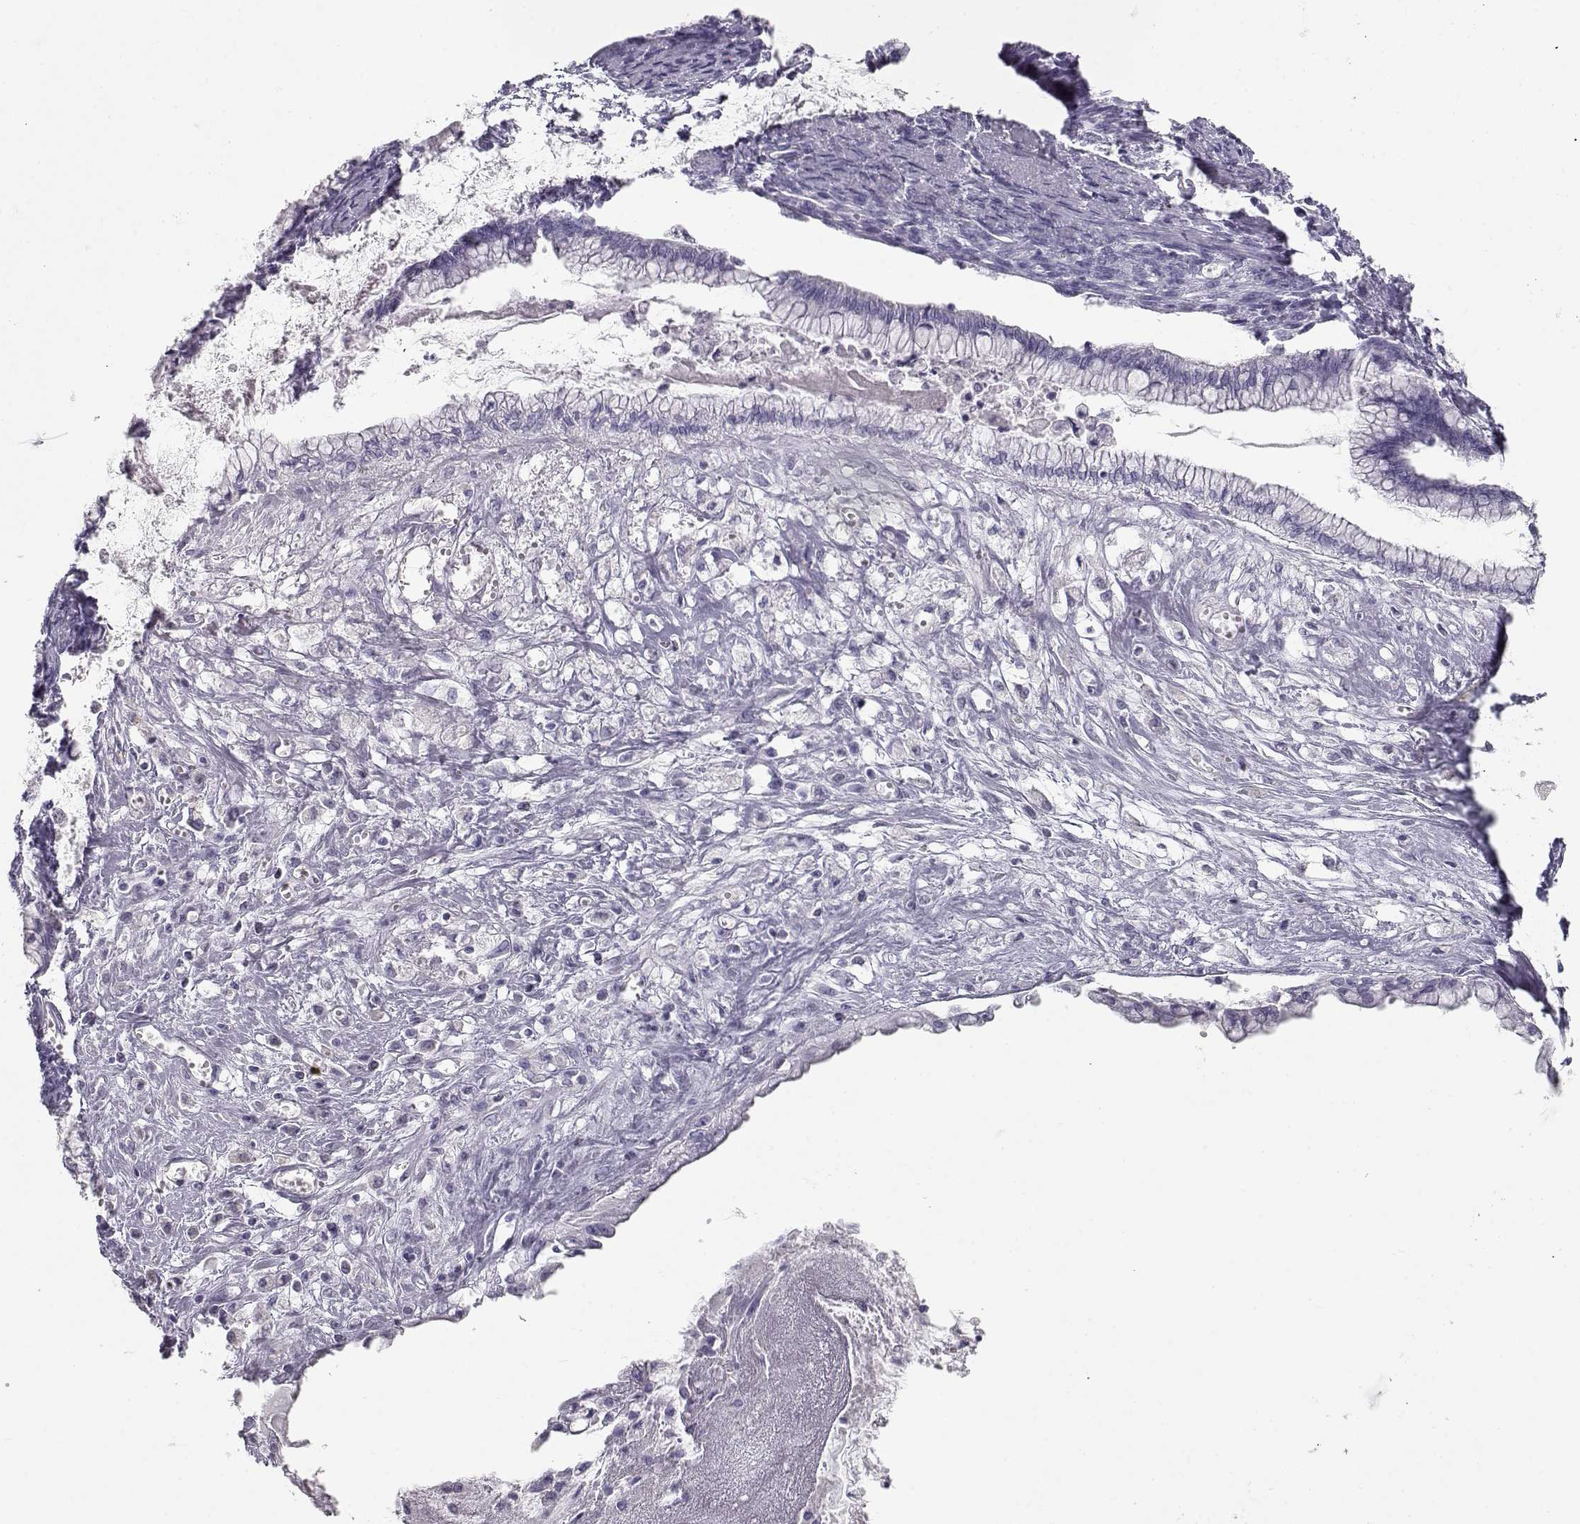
{"staining": {"intensity": "negative", "quantity": "none", "location": "none"}, "tissue": "ovarian cancer", "cell_type": "Tumor cells", "image_type": "cancer", "snomed": [{"axis": "morphology", "description": "Cystadenocarcinoma, mucinous, NOS"}, {"axis": "topography", "description": "Ovary"}], "caption": "Immunohistochemistry (IHC) photomicrograph of human mucinous cystadenocarcinoma (ovarian) stained for a protein (brown), which shows no positivity in tumor cells. The staining is performed using DAB (3,3'-diaminobenzidine) brown chromogen with nuclei counter-stained in using hematoxylin.", "gene": "TKTL1", "patient": {"sex": "female", "age": 67}}